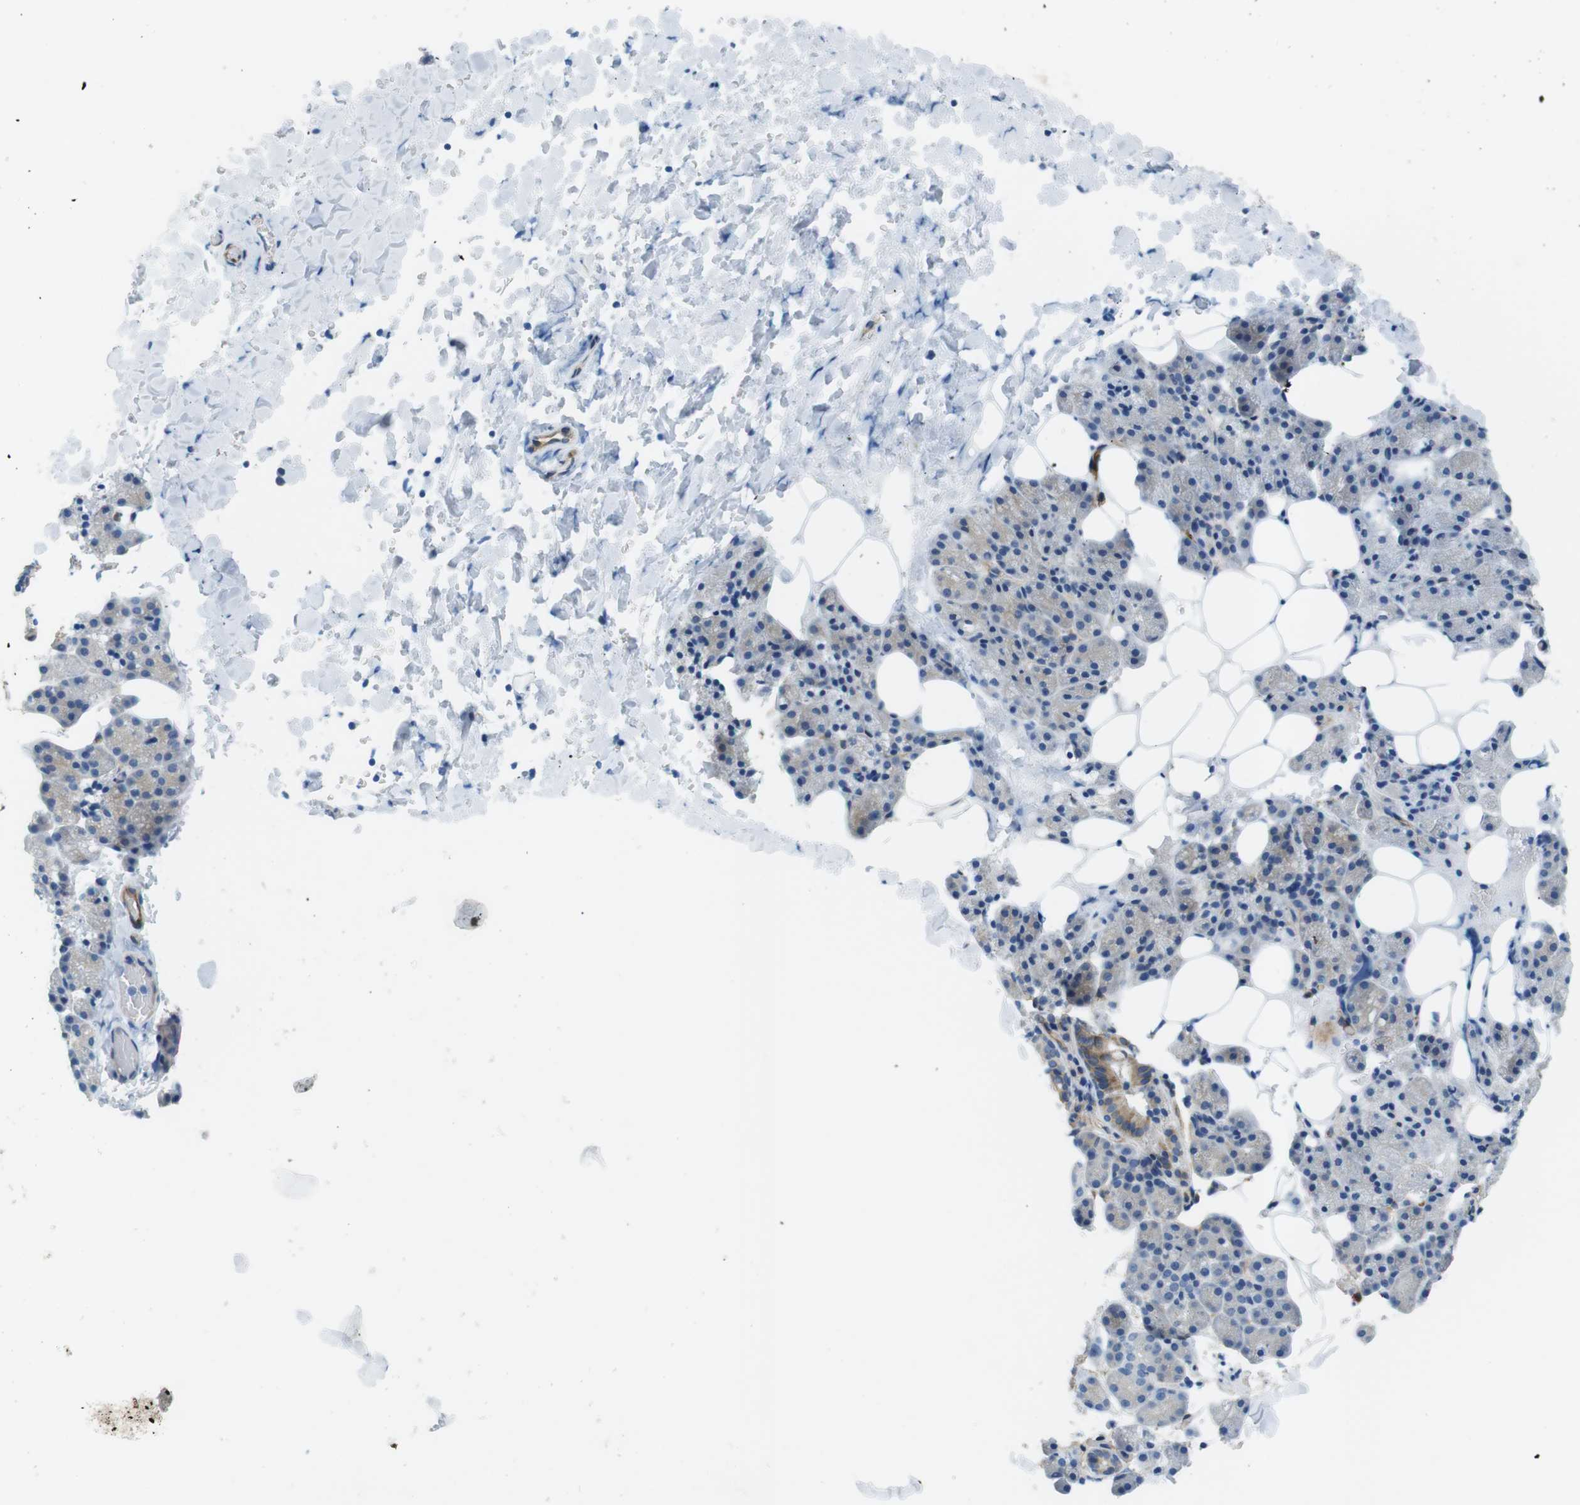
{"staining": {"intensity": "weak", "quantity": "25%-75%", "location": "cytoplasmic/membranous"}, "tissue": "salivary gland", "cell_type": "Glandular cells", "image_type": "normal", "snomed": [{"axis": "morphology", "description": "Normal tissue, NOS"}, {"axis": "topography", "description": "Lymph node"}, {"axis": "topography", "description": "Salivary gland"}], "caption": "About 25%-75% of glandular cells in unremarkable human salivary gland reveal weak cytoplasmic/membranous protein positivity as visualized by brown immunohistochemical staining.", "gene": "EMP2", "patient": {"sex": "male", "age": 8}}